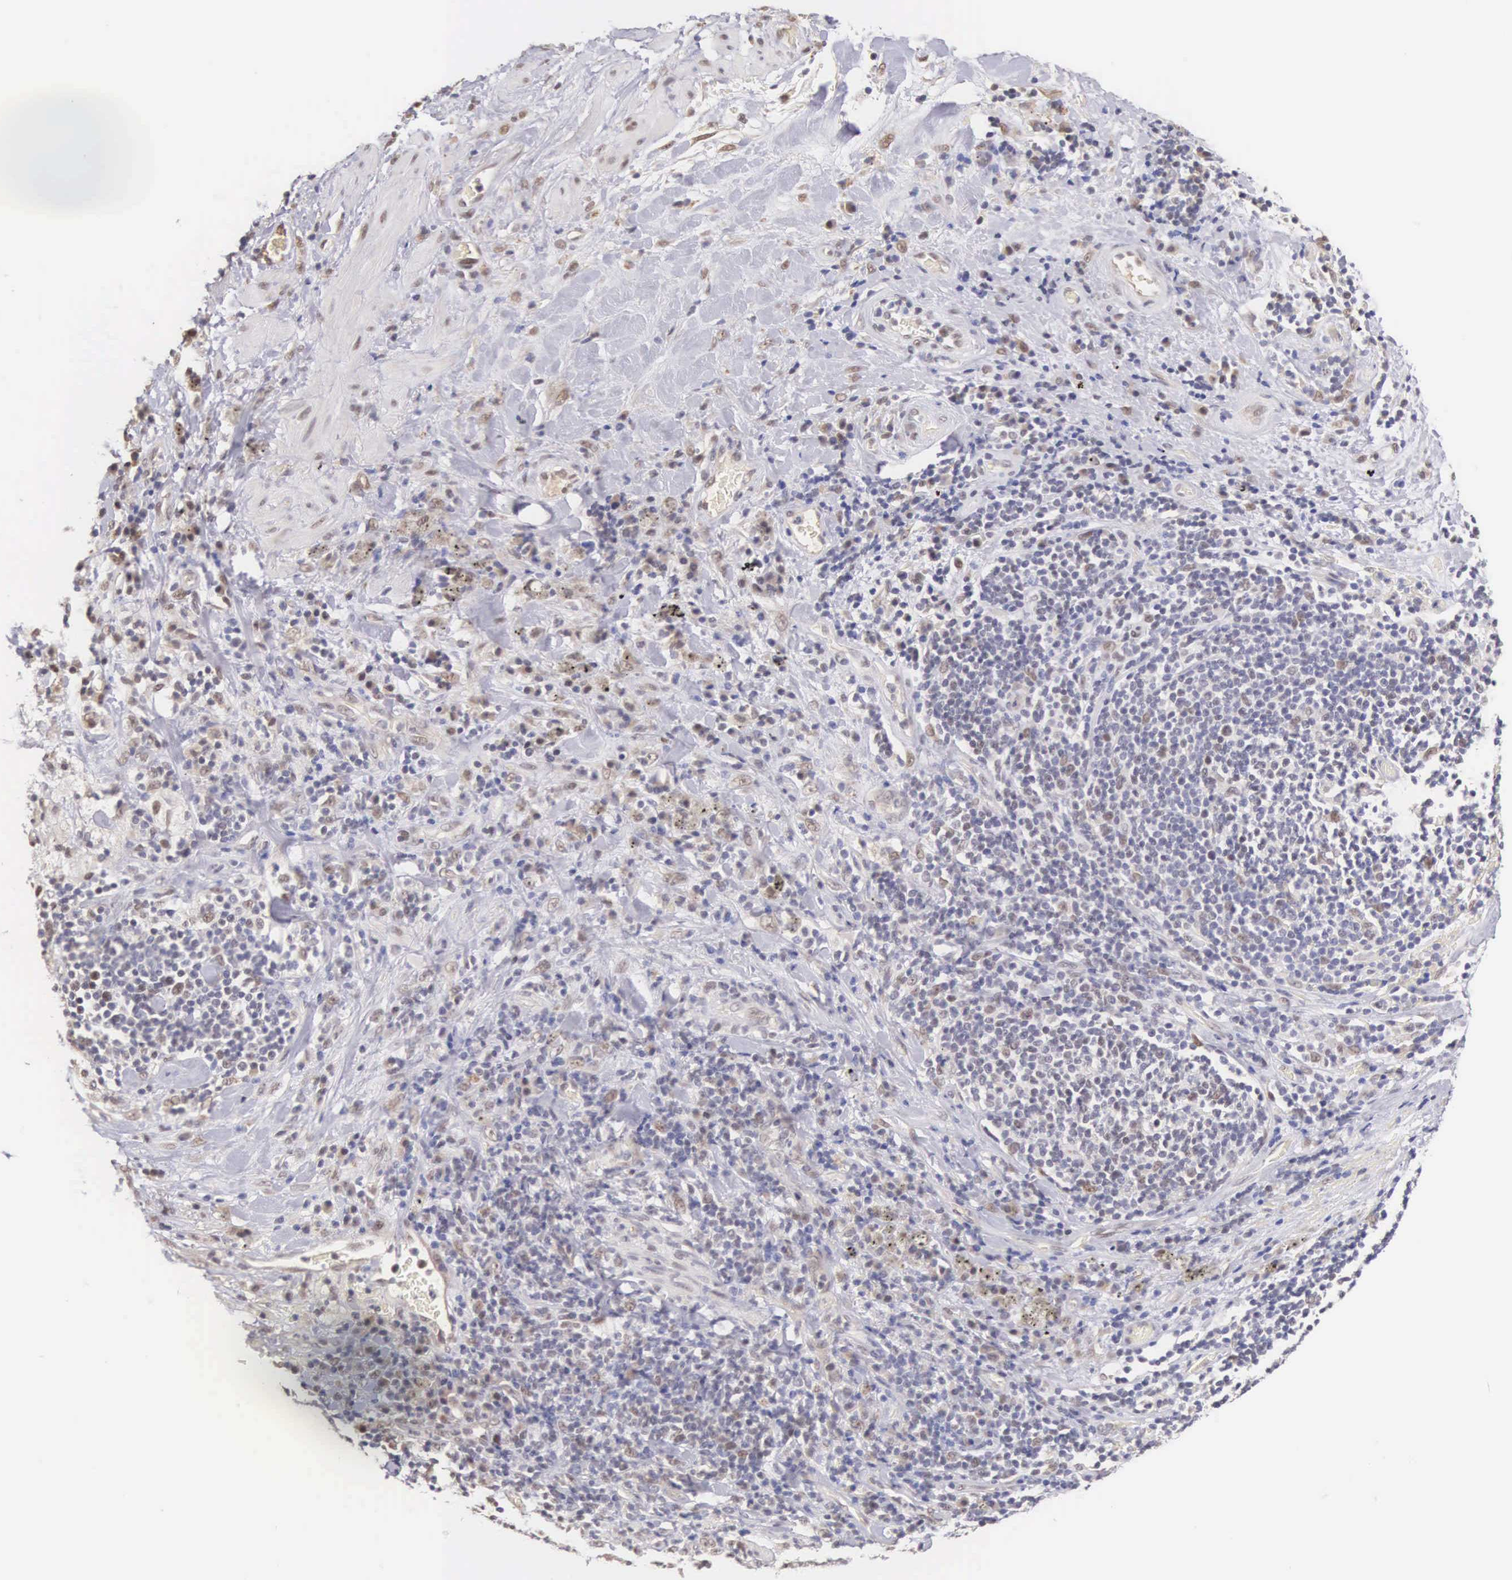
{"staining": {"intensity": "weak", "quantity": "<25%", "location": "nuclear"}, "tissue": "lung cancer", "cell_type": "Tumor cells", "image_type": "cancer", "snomed": [{"axis": "morphology", "description": "Squamous cell carcinoma, NOS"}, {"axis": "topography", "description": "Lung"}], "caption": "Immunohistochemistry (IHC) of lung cancer (squamous cell carcinoma) reveals no positivity in tumor cells.", "gene": "HMGXB4", "patient": {"sex": "male", "age": 64}}